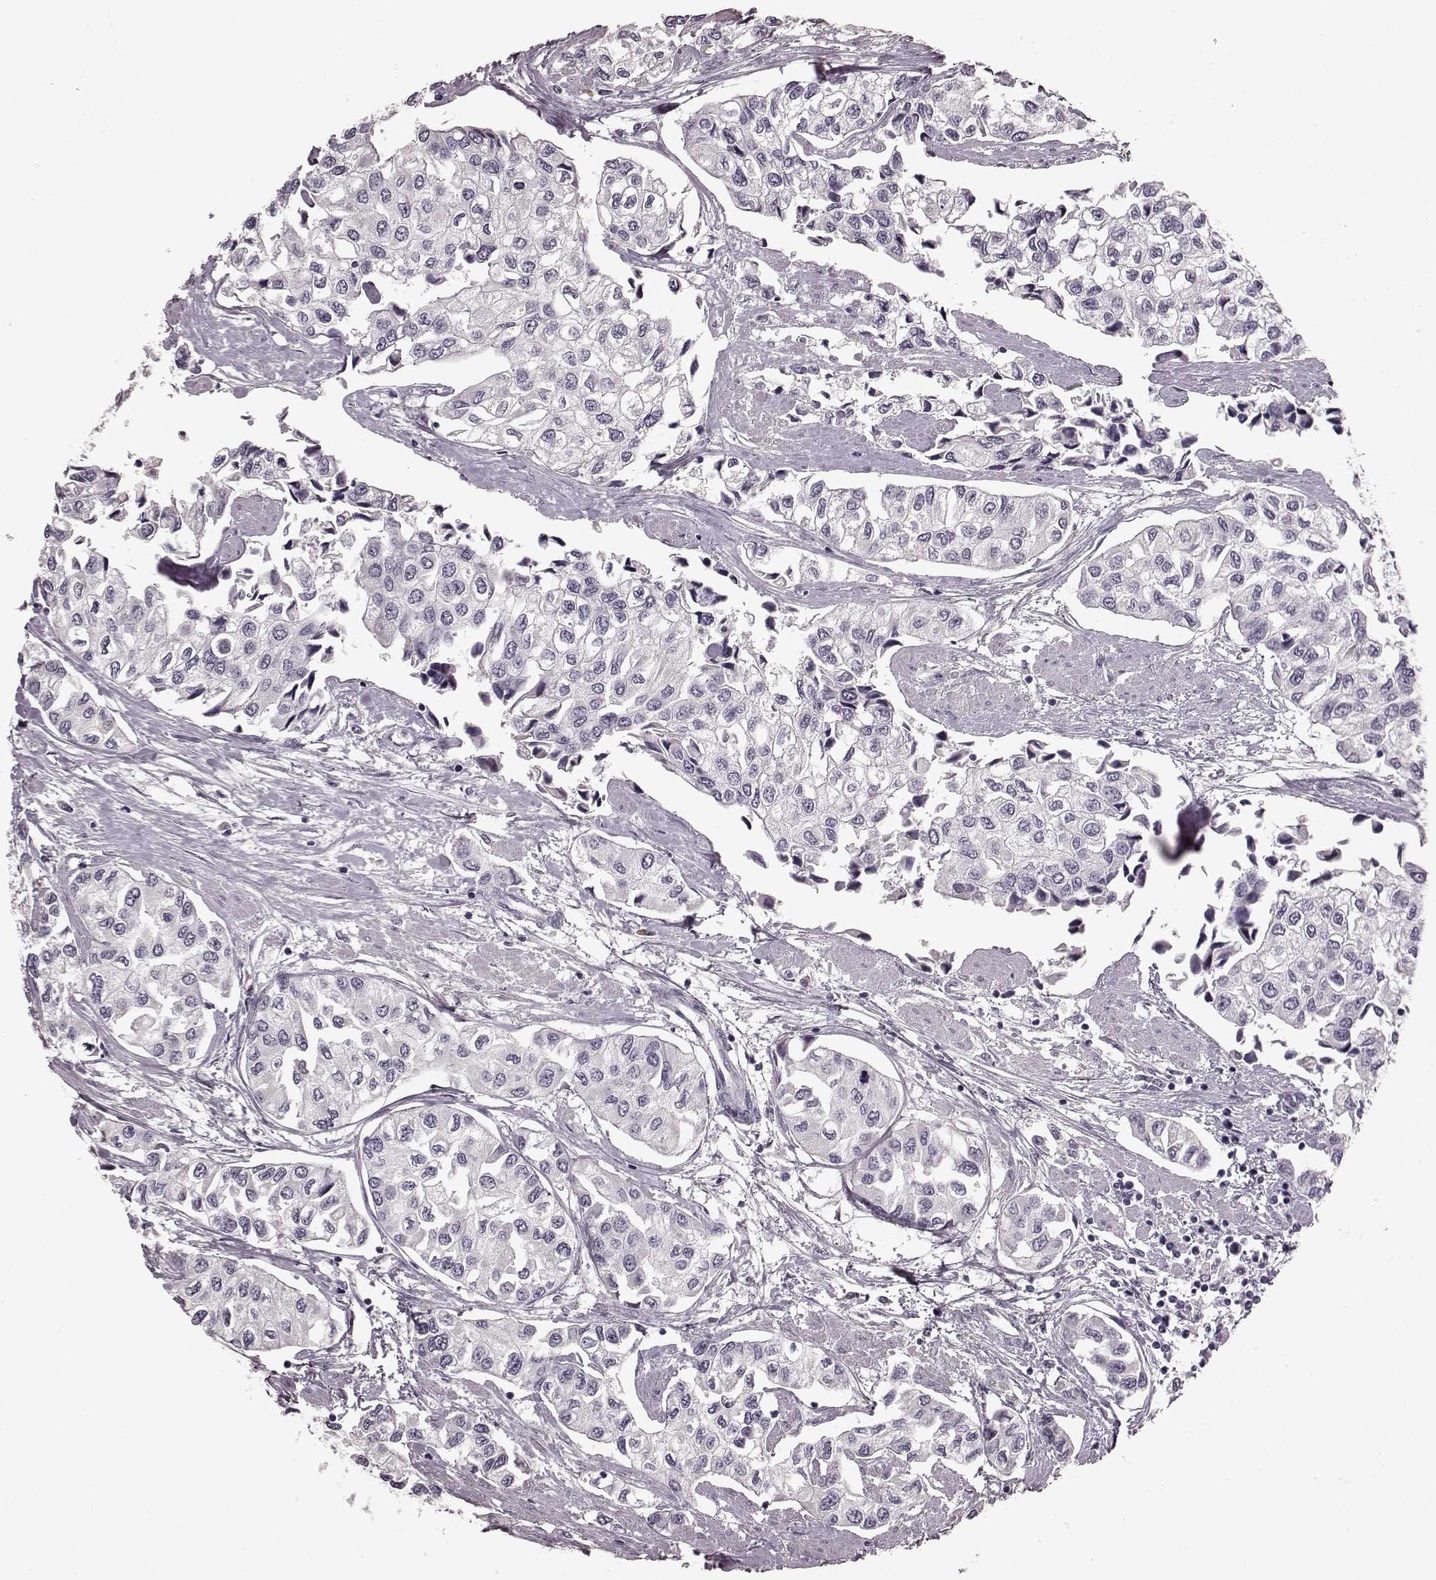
{"staining": {"intensity": "negative", "quantity": "none", "location": "none"}, "tissue": "urothelial cancer", "cell_type": "Tumor cells", "image_type": "cancer", "snomed": [{"axis": "morphology", "description": "Urothelial carcinoma, High grade"}, {"axis": "topography", "description": "Urinary bladder"}], "caption": "Immunohistochemical staining of high-grade urothelial carcinoma shows no significant staining in tumor cells.", "gene": "NRL", "patient": {"sex": "male", "age": 73}}